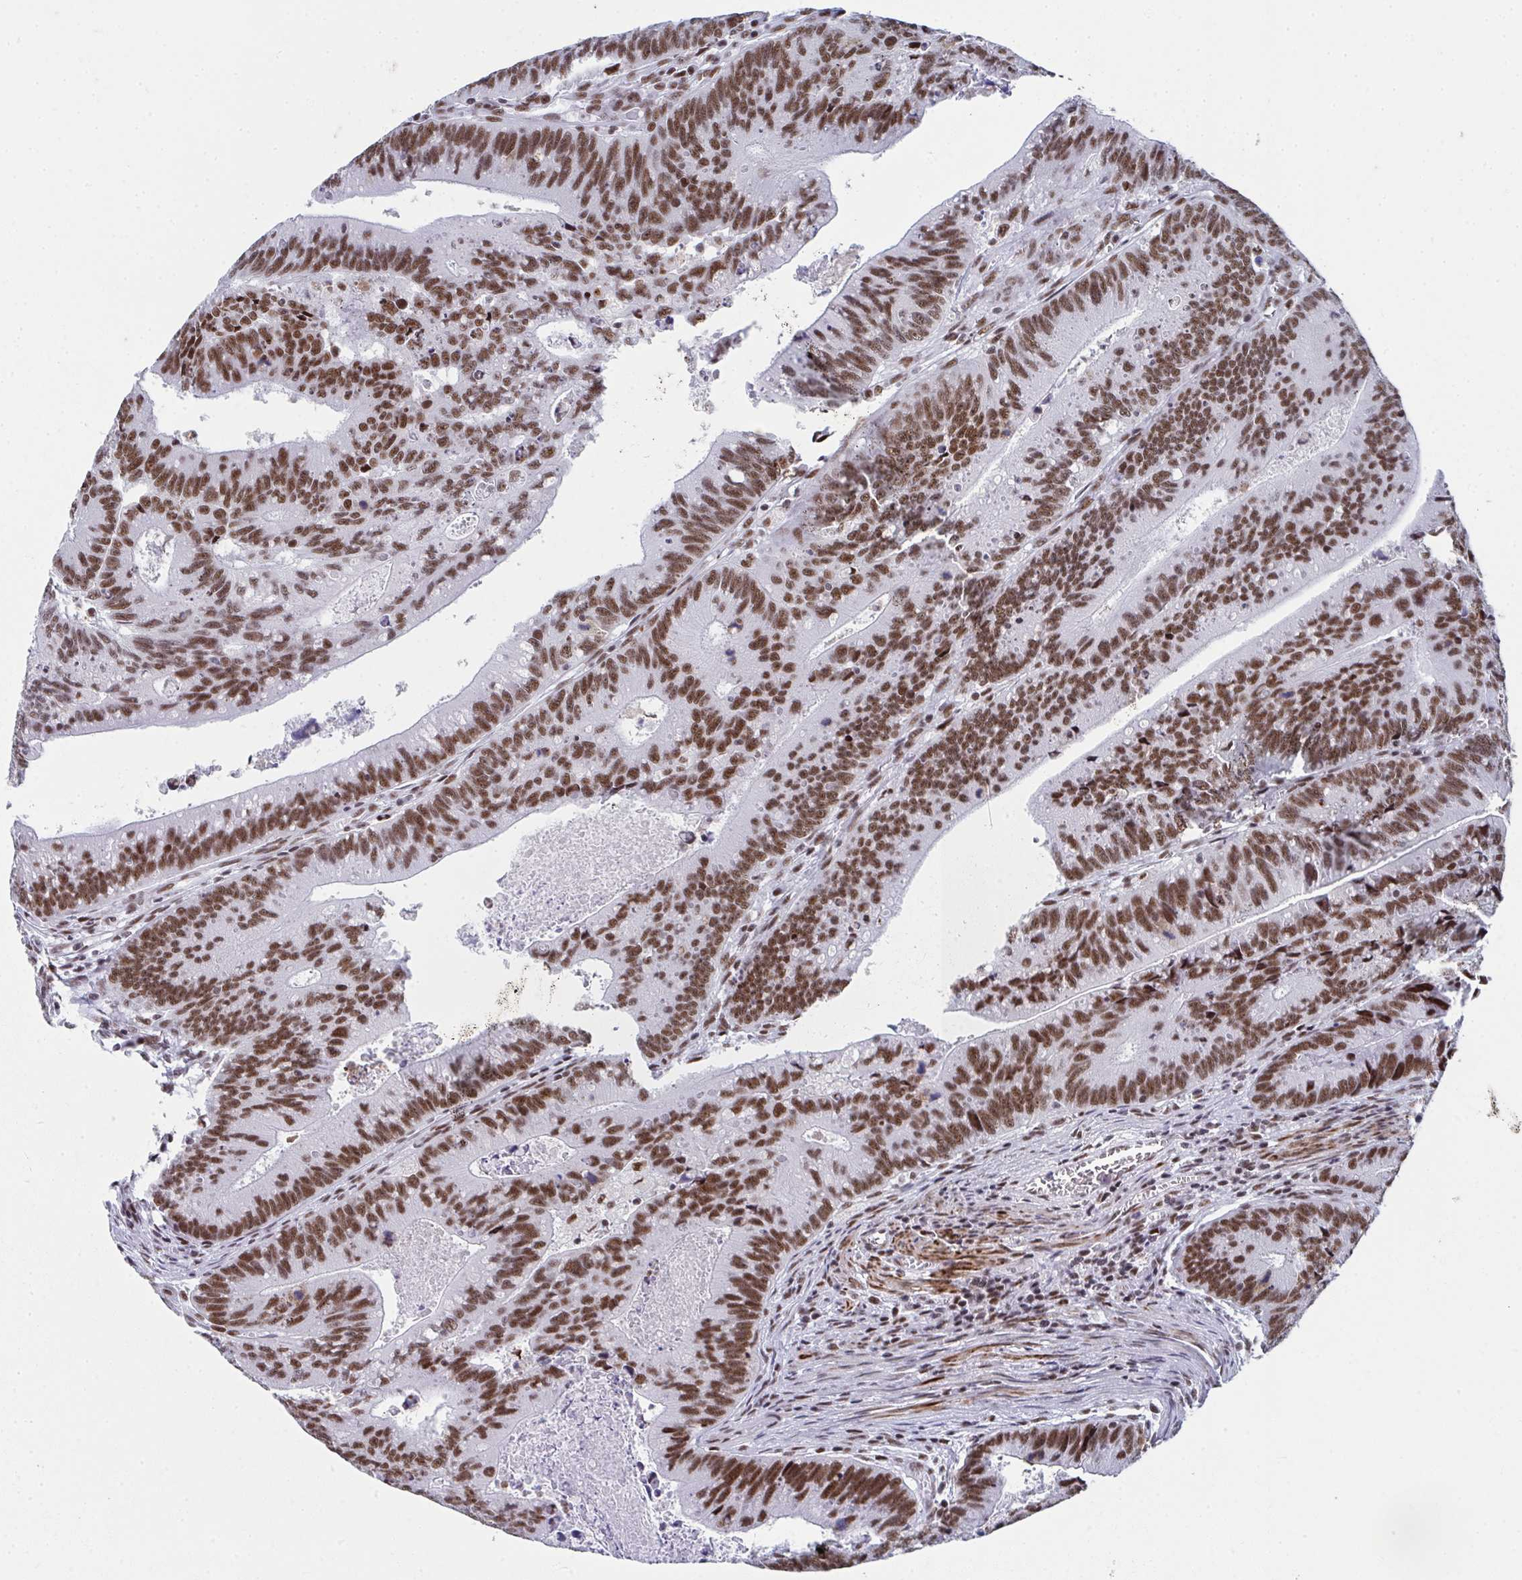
{"staining": {"intensity": "moderate", "quantity": ">75%", "location": "nuclear"}, "tissue": "colorectal cancer", "cell_type": "Tumor cells", "image_type": "cancer", "snomed": [{"axis": "morphology", "description": "Adenocarcinoma, NOS"}, {"axis": "topography", "description": "Rectum"}], "caption": "An image of colorectal cancer (adenocarcinoma) stained for a protein shows moderate nuclear brown staining in tumor cells. The staining is performed using DAB brown chromogen to label protein expression. The nuclei are counter-stained blue using hematoxylin.", "gene": "SNRNP70", "patient": {"sex": "female", "age": 81}}